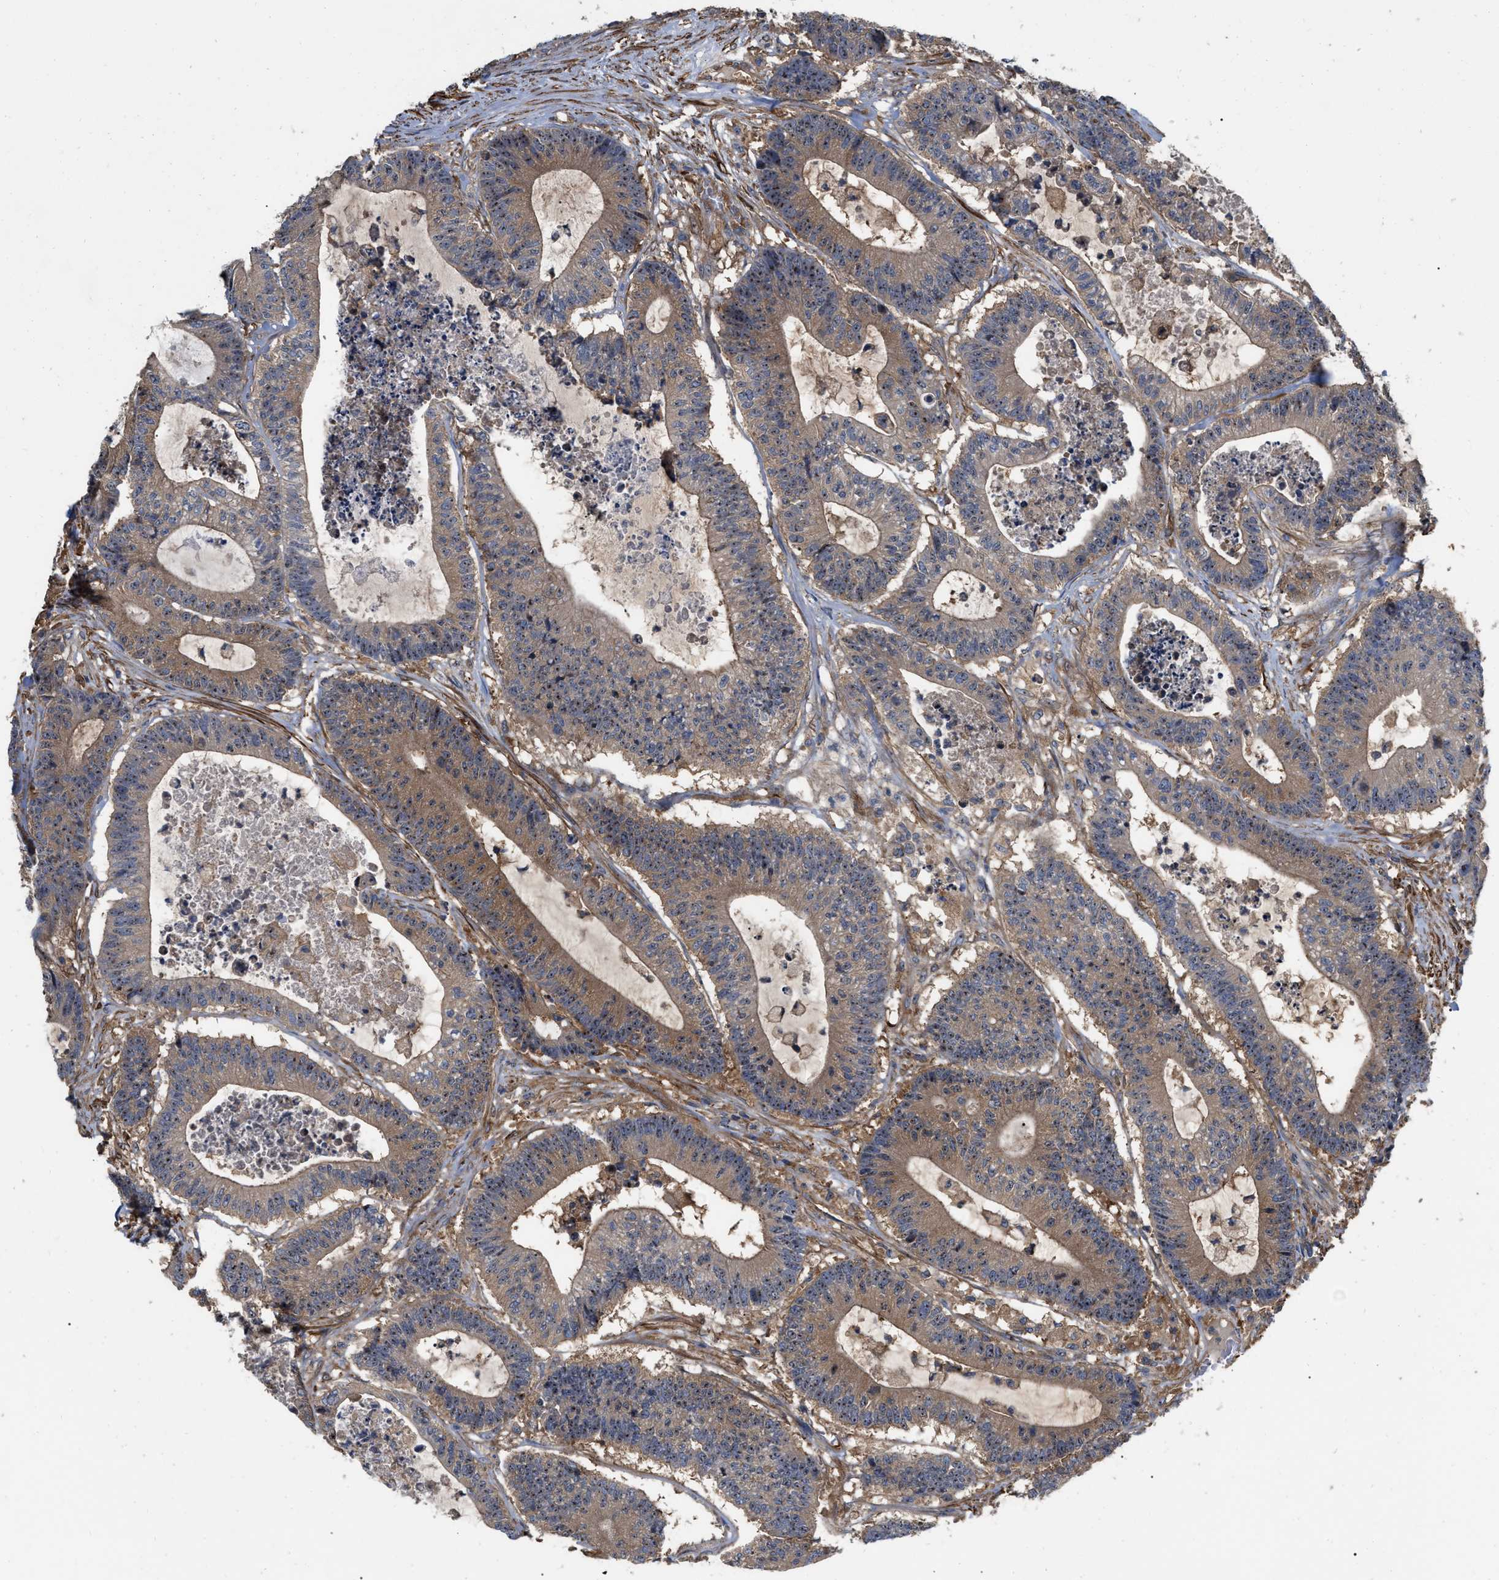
{"staining": {"intensity": "moderate", "quantity": ">75%", "location": "cytoplasmic/membranous"}, "tissue": "colorectal cancer", "cell_type": "Tumor cells", "image_type": "cancer", "snomed": [{"axis": "morphology", "description": "Adenocarcinoma, NOS"}, {"axis": "topography", "description": "Colon"}], "caption": "Adenocarcinoma (colorectal) stained with DAB IHC reveals medium levels of moderate cytoplasmic/membranous positivity in about >75% of tumor cells. (Stains: DAB (3,3'-diaminobenzidine) in brown, nuclei in blue, Microscopy: brightfield microscopy at high magnification).", "gene": "RABEP1", "patient": {"sex": "female", "age": 84}}